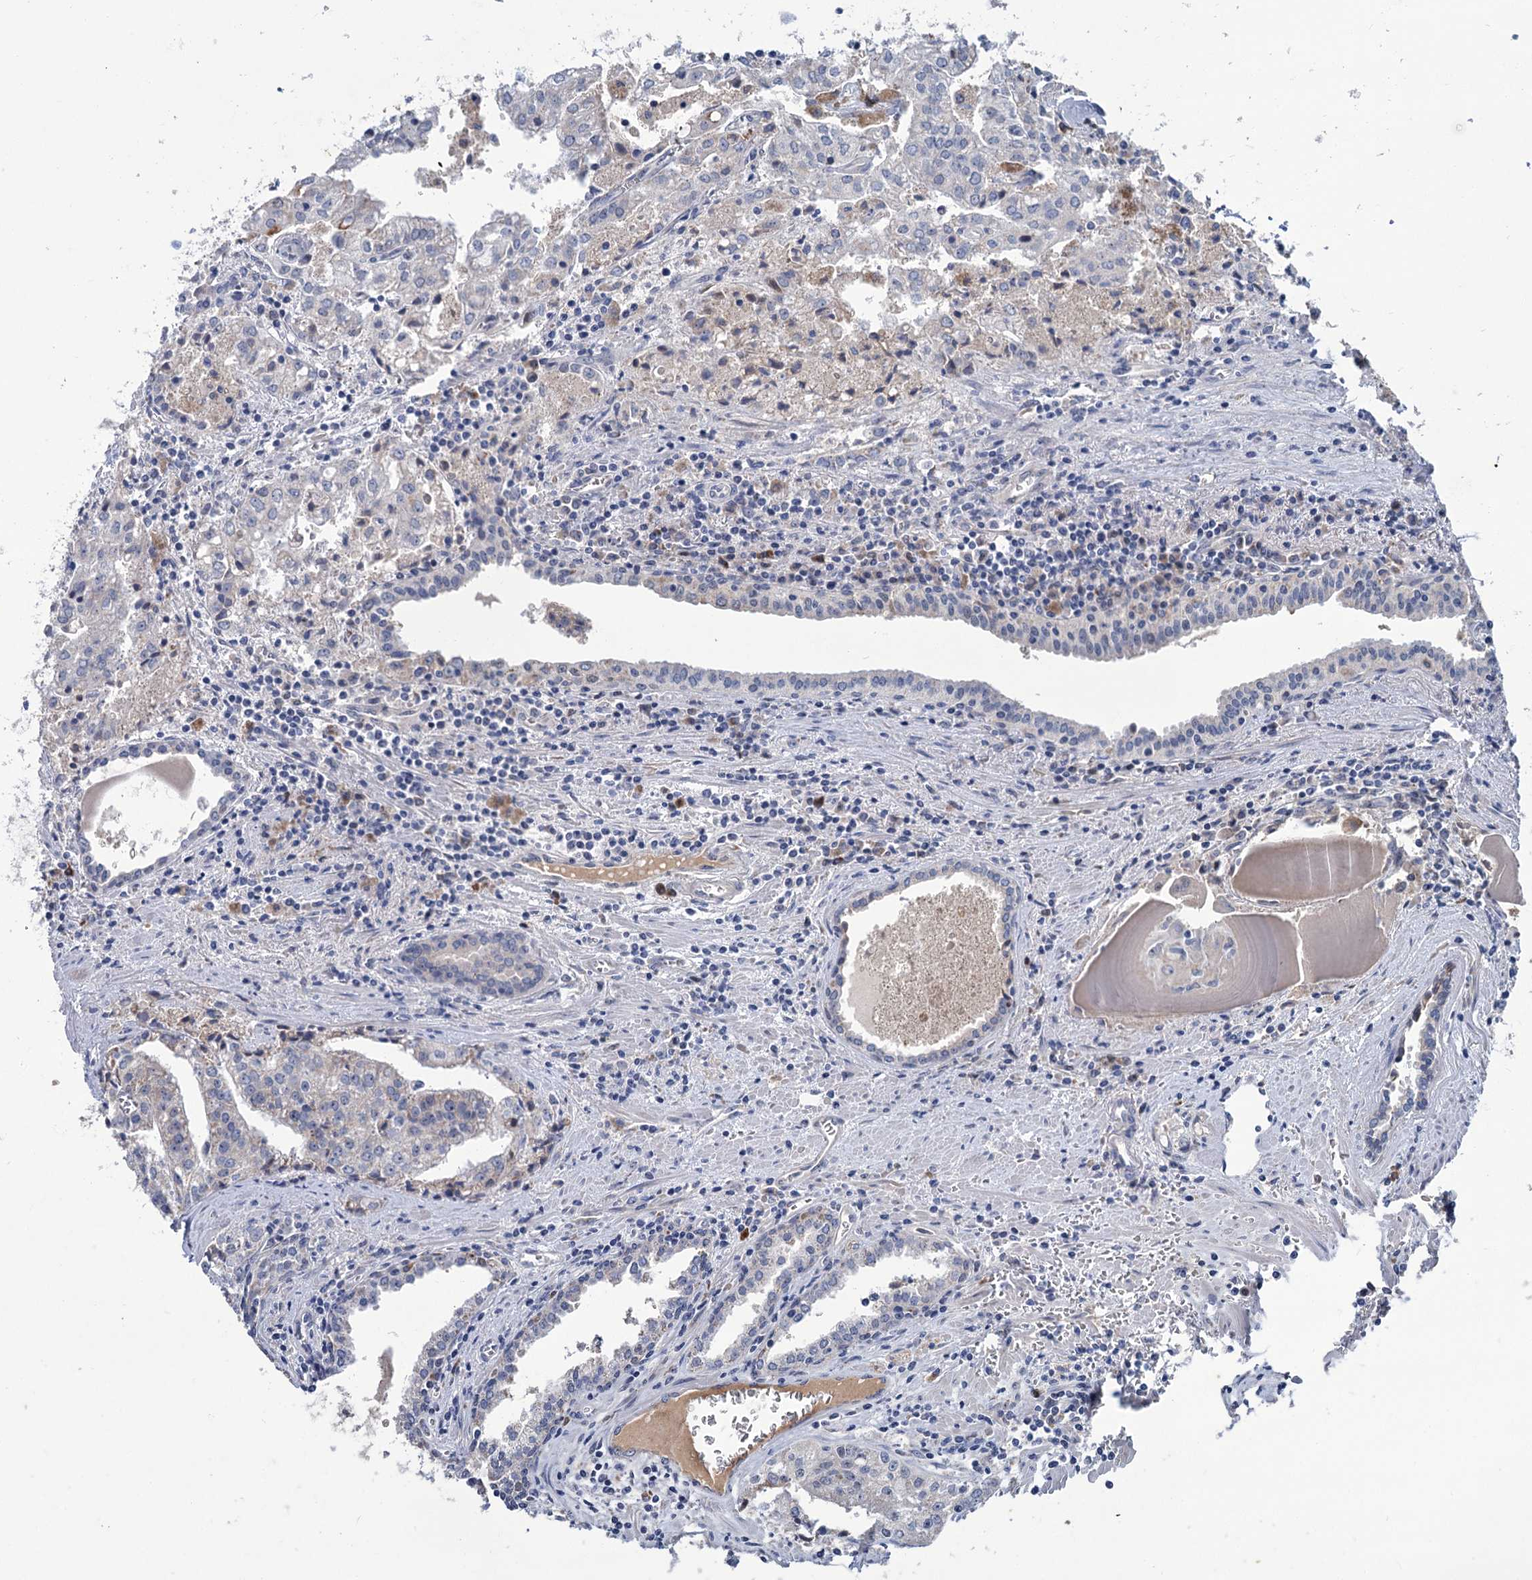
{"staining": {"intensity": "negative", "quantity": "none", "location": "none"}, "tissue": "prostate cancer", "cell_type": "Tumor cells", "image_type": "cancer", "snomed": [{"axis": "morphology", "description": "Adenocarcinoma, High grade"}, {"axis": "topography", "description": "Prostate"}], "caption": "Photomicrograph shows no significant protein positivity in tumor cells of prostate high-grade adenocarcinoma. (DAB immunohistochemistry (IHC), high magnification).", "gene": "LPIN1", "patient": {"sex": "male", "age": 68}}